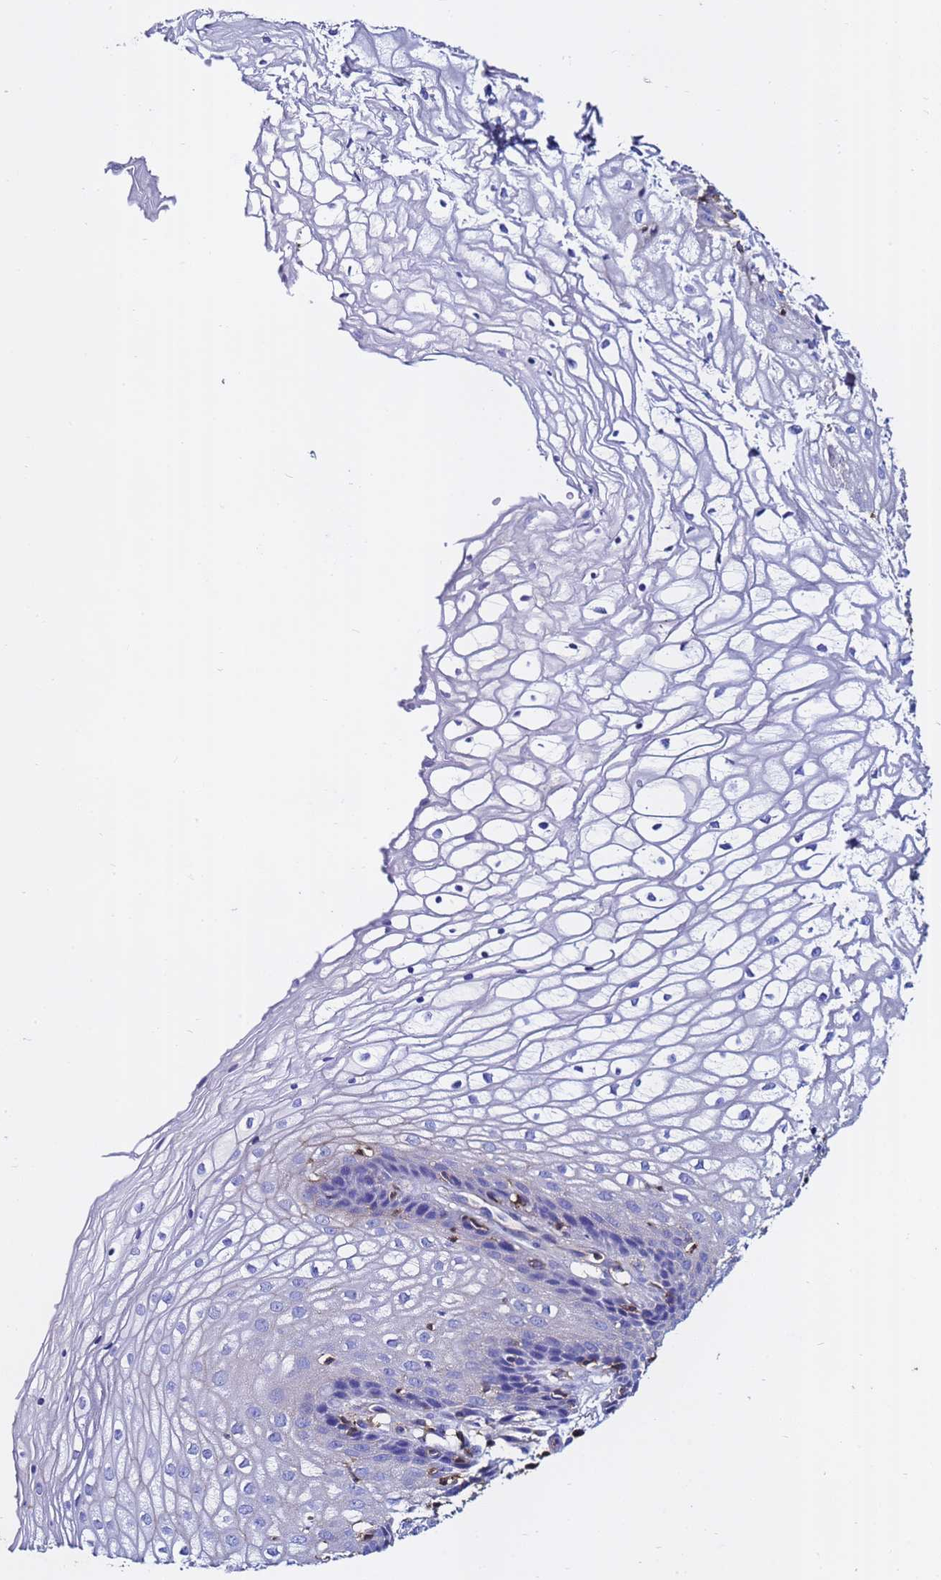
{"staining": {"intensity": "negative", "quantity": "none", "location": "none"}, "tissue": "vagina", "cell_type": "Squamous epithelial cells", "image_type": "normal", "snomed": [{"axis": "morphology", "description": "Normal tissue, NOS"}, {"axis": "topography", "description": "Vagina"}], "caption": "IHC of unremarkable human vagina shows no staining in squamous epithelial cells. (Stains: DAB (3,3'-diaminobenzidine) immunohistochemistry (IHC) with hematoxylin counter stain, Microscopy: brightfield microscopy at high magnification).", "gene": "ACTA1", "patient": {"sex": "female", "age": 34}}